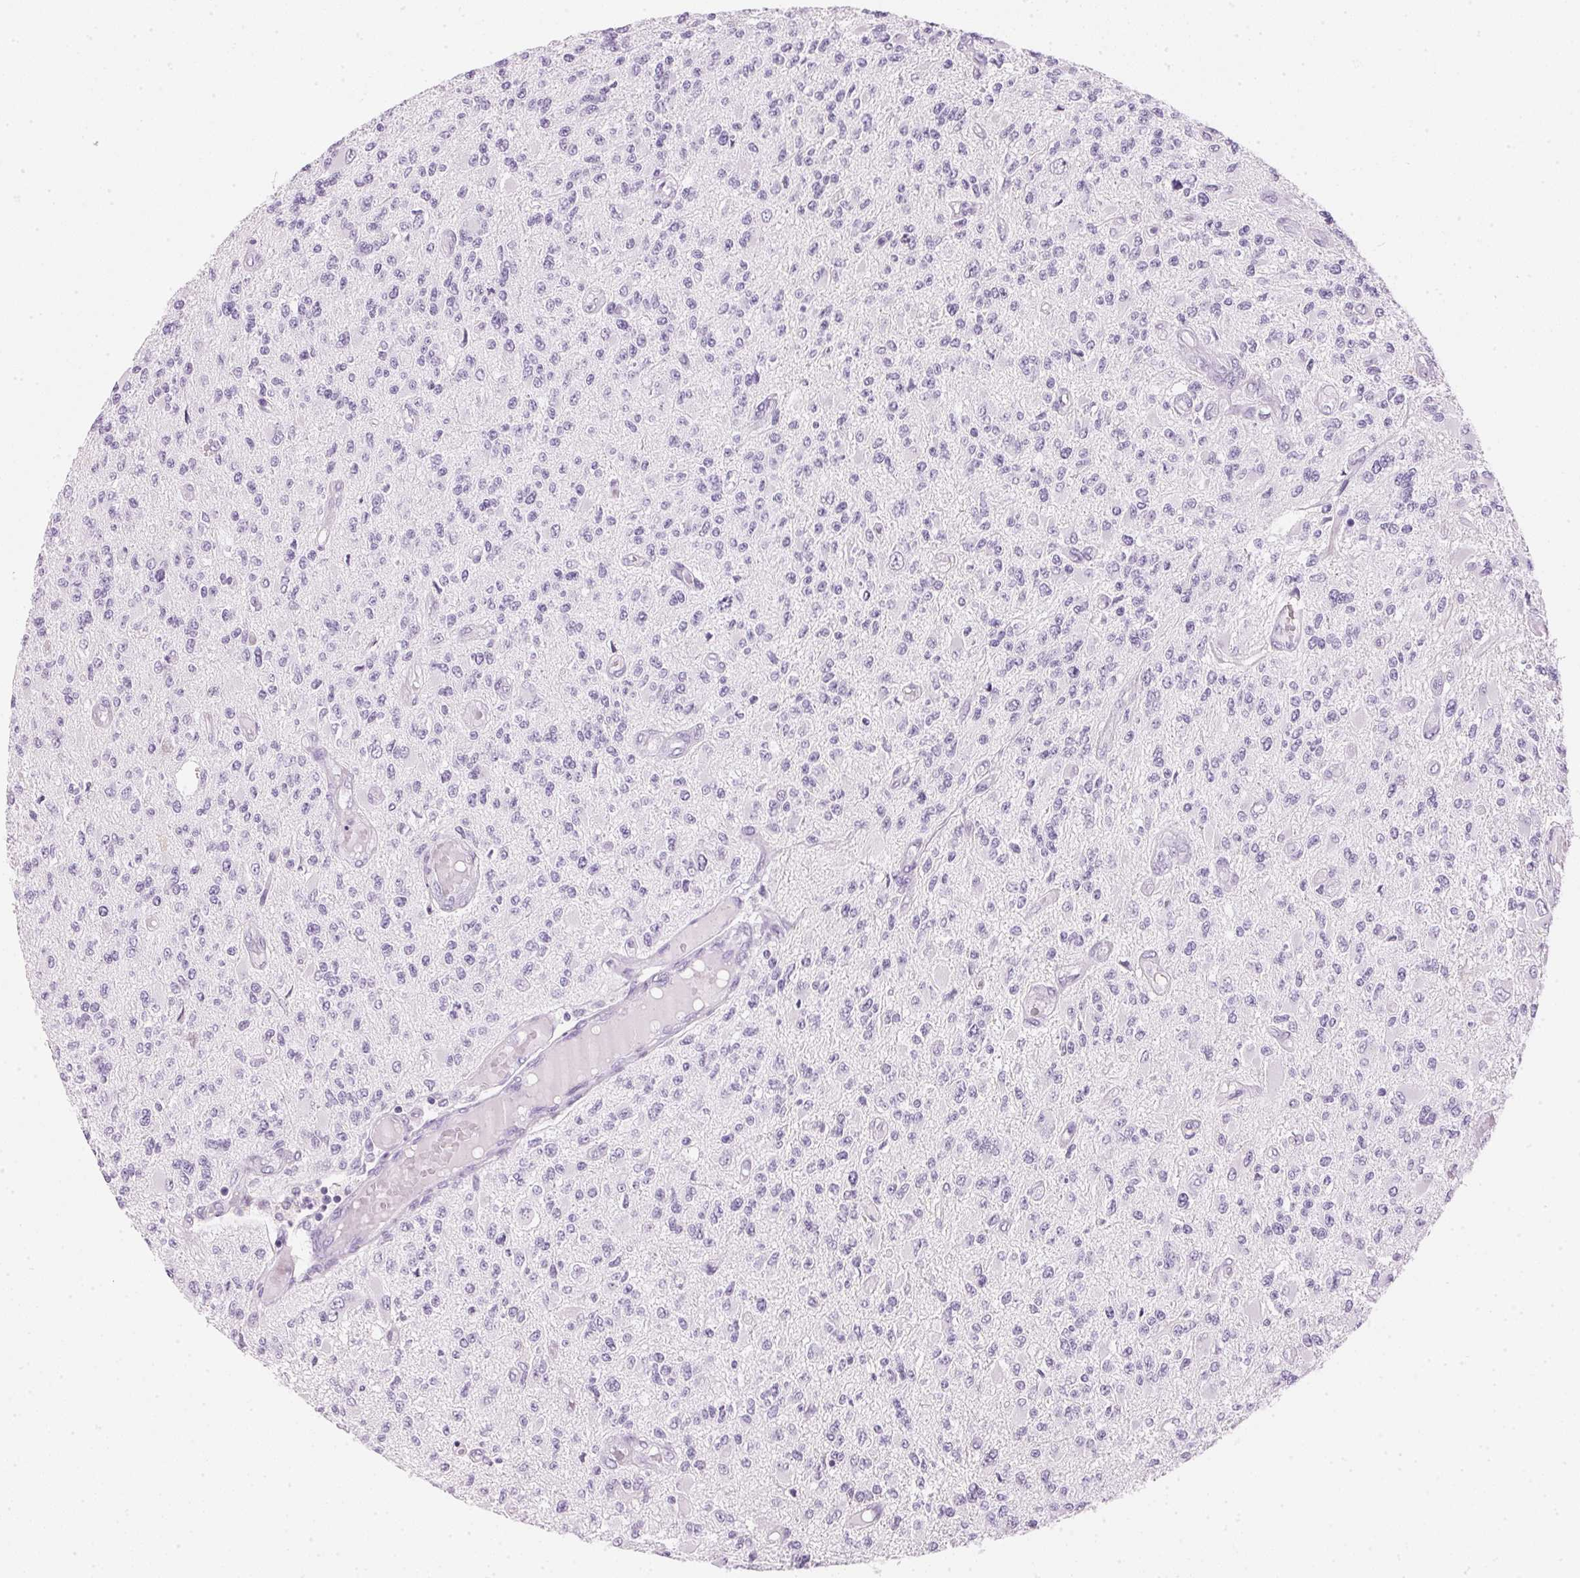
{"staining": {"intensity": "negative", "quantity": "none", "location": "none"}, "tissue": "glioma", "cell_type": "Tumor cells", "image_type": "cancer", "snomed": [{"axis": "morphology", "description": "Glioma, malignant, High grade"}, {"axis": "topography", "description": "Brain"}], "caption": "This is an IHC histopathology image of glioma. There is no expression in tumor cells.", "gene": "IGFBP1", "patient": {"sex": "female", "age": 63}}